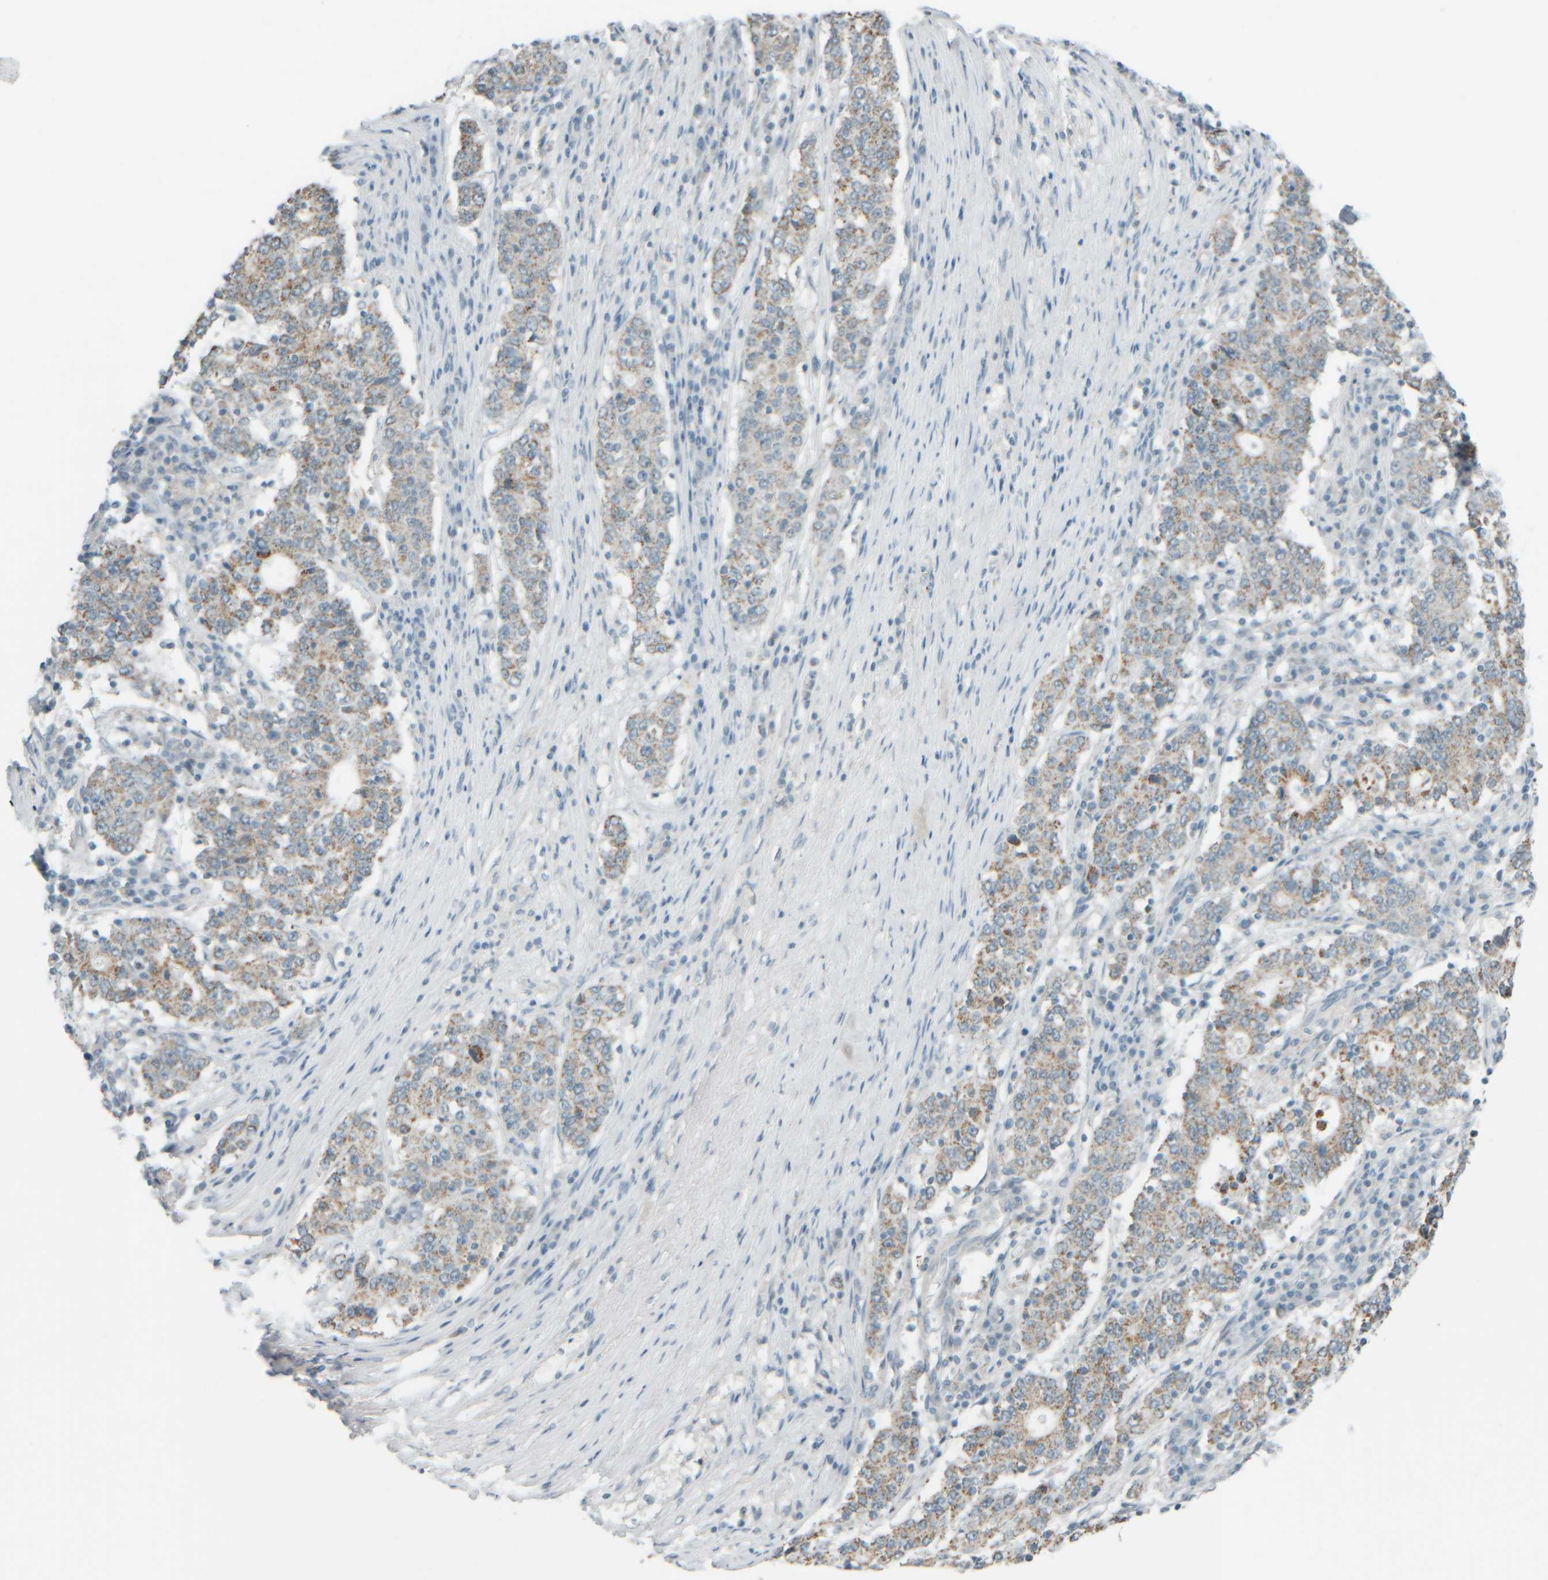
{"staining": {"intensity": "weak", "quantity": "25%-75%", "location": "cytoplasmic/membranous"}, "tissue": "stomach cancer", "cell_type": "Tumor cells", "image_type": "cancer", "snomed": [{"axis": "morphology", "description": "Adenocarcinoma, NOS"}, {"axis": "topography", "description": "Stomach"}], "caption": "IHC of human stomach cancer demonstrates low levels of weak cytoplasmic/membranous staining in approximately 25%-75% of tumor cells.", "gene": "PTGES3L-AARSD1", "patient": {"sex": "male", "age": 59}}